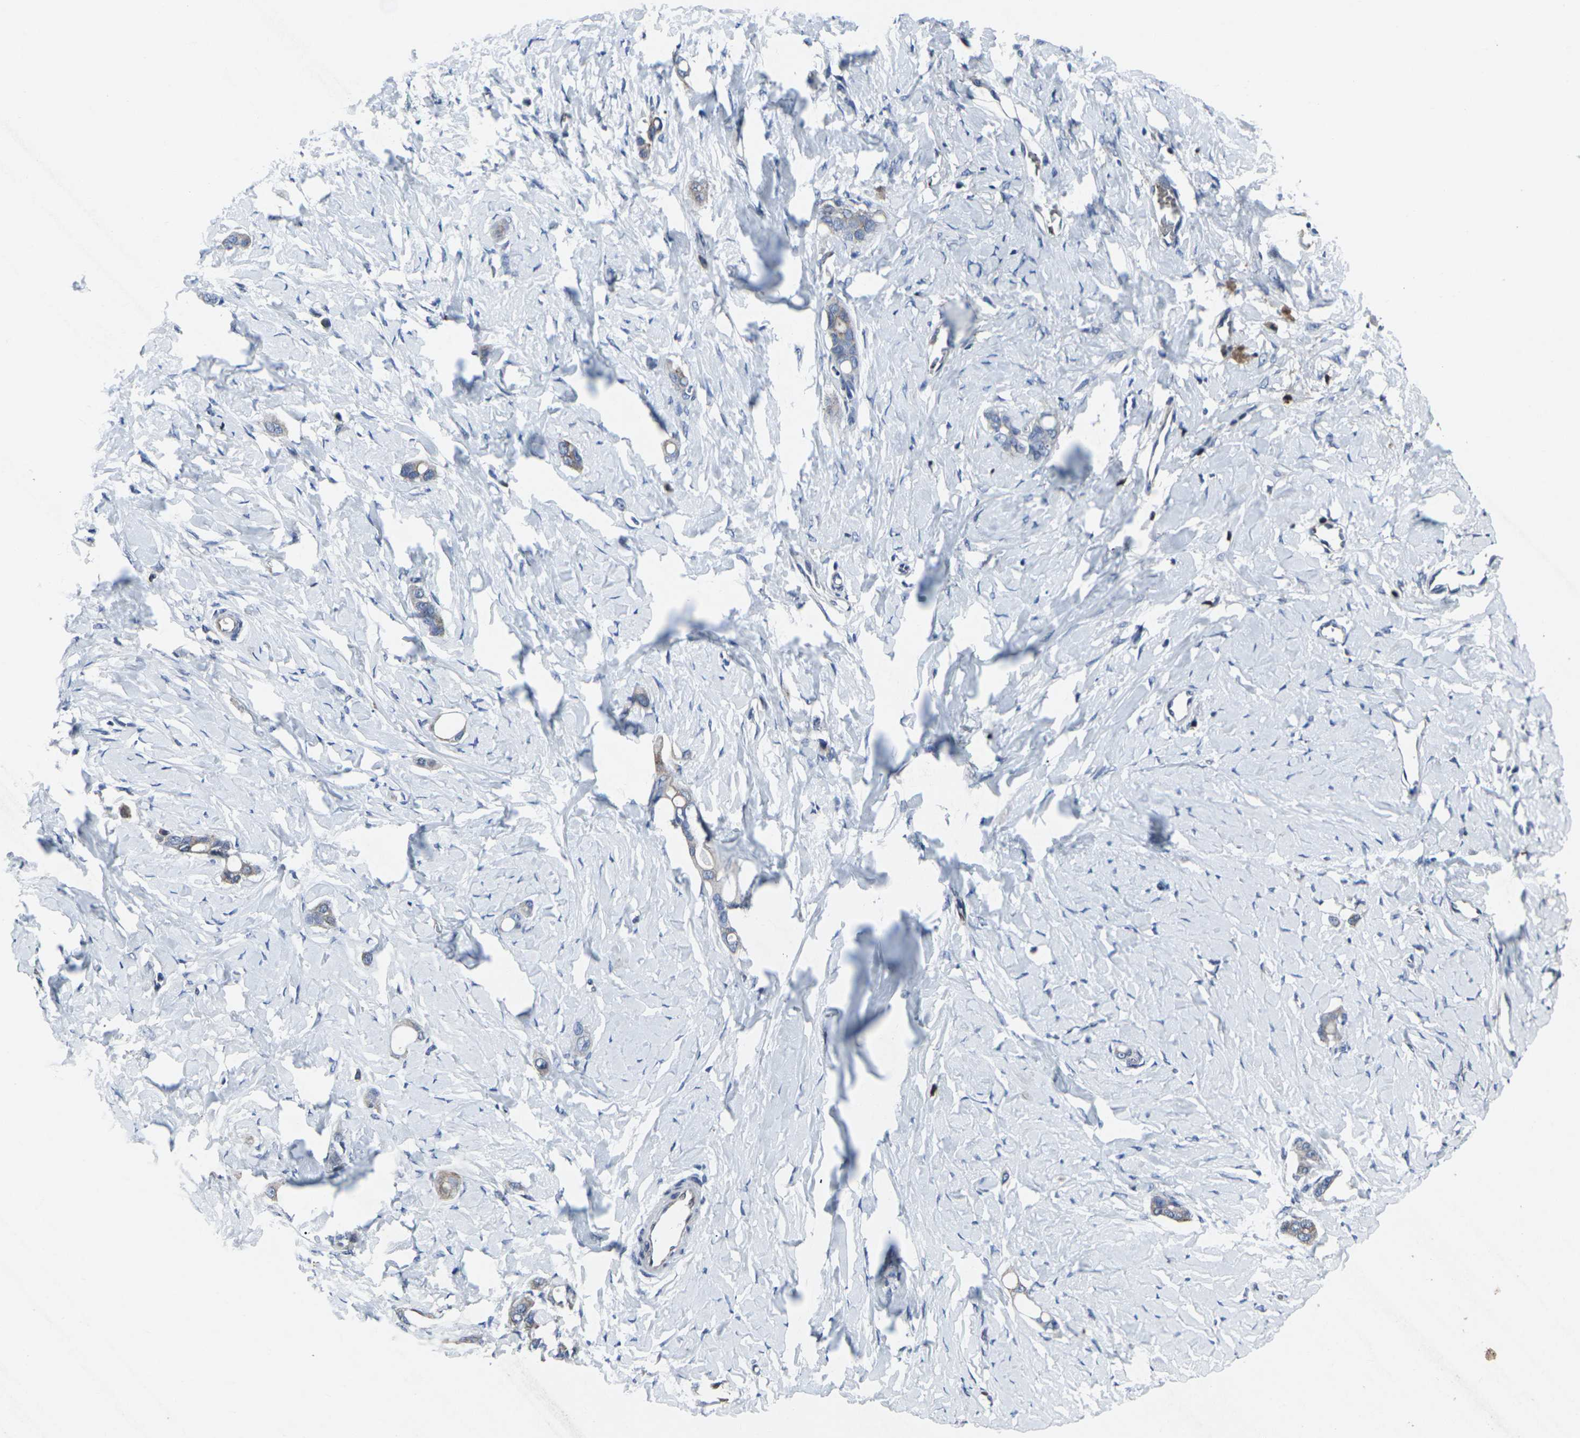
{"staining": {"intensity": "weak", "quantity": "<25%", "location": "cytoplasmic/membranous"}, "tissue": "stomach cancer", "cell_type": "Tumor cells", "image_type": "cancer", "snomed": [{"axis": "morphology", "description": "Adenocarcinoma, NOS"}, {"axis": "topography", "description": "Stomach"}], "caption": "DAB immunohistochemical staining of human stomach cancer displays no significant expression in tumor cells.", "gene": "STAT4", "patient": {"sex": "female", "age": 75}}